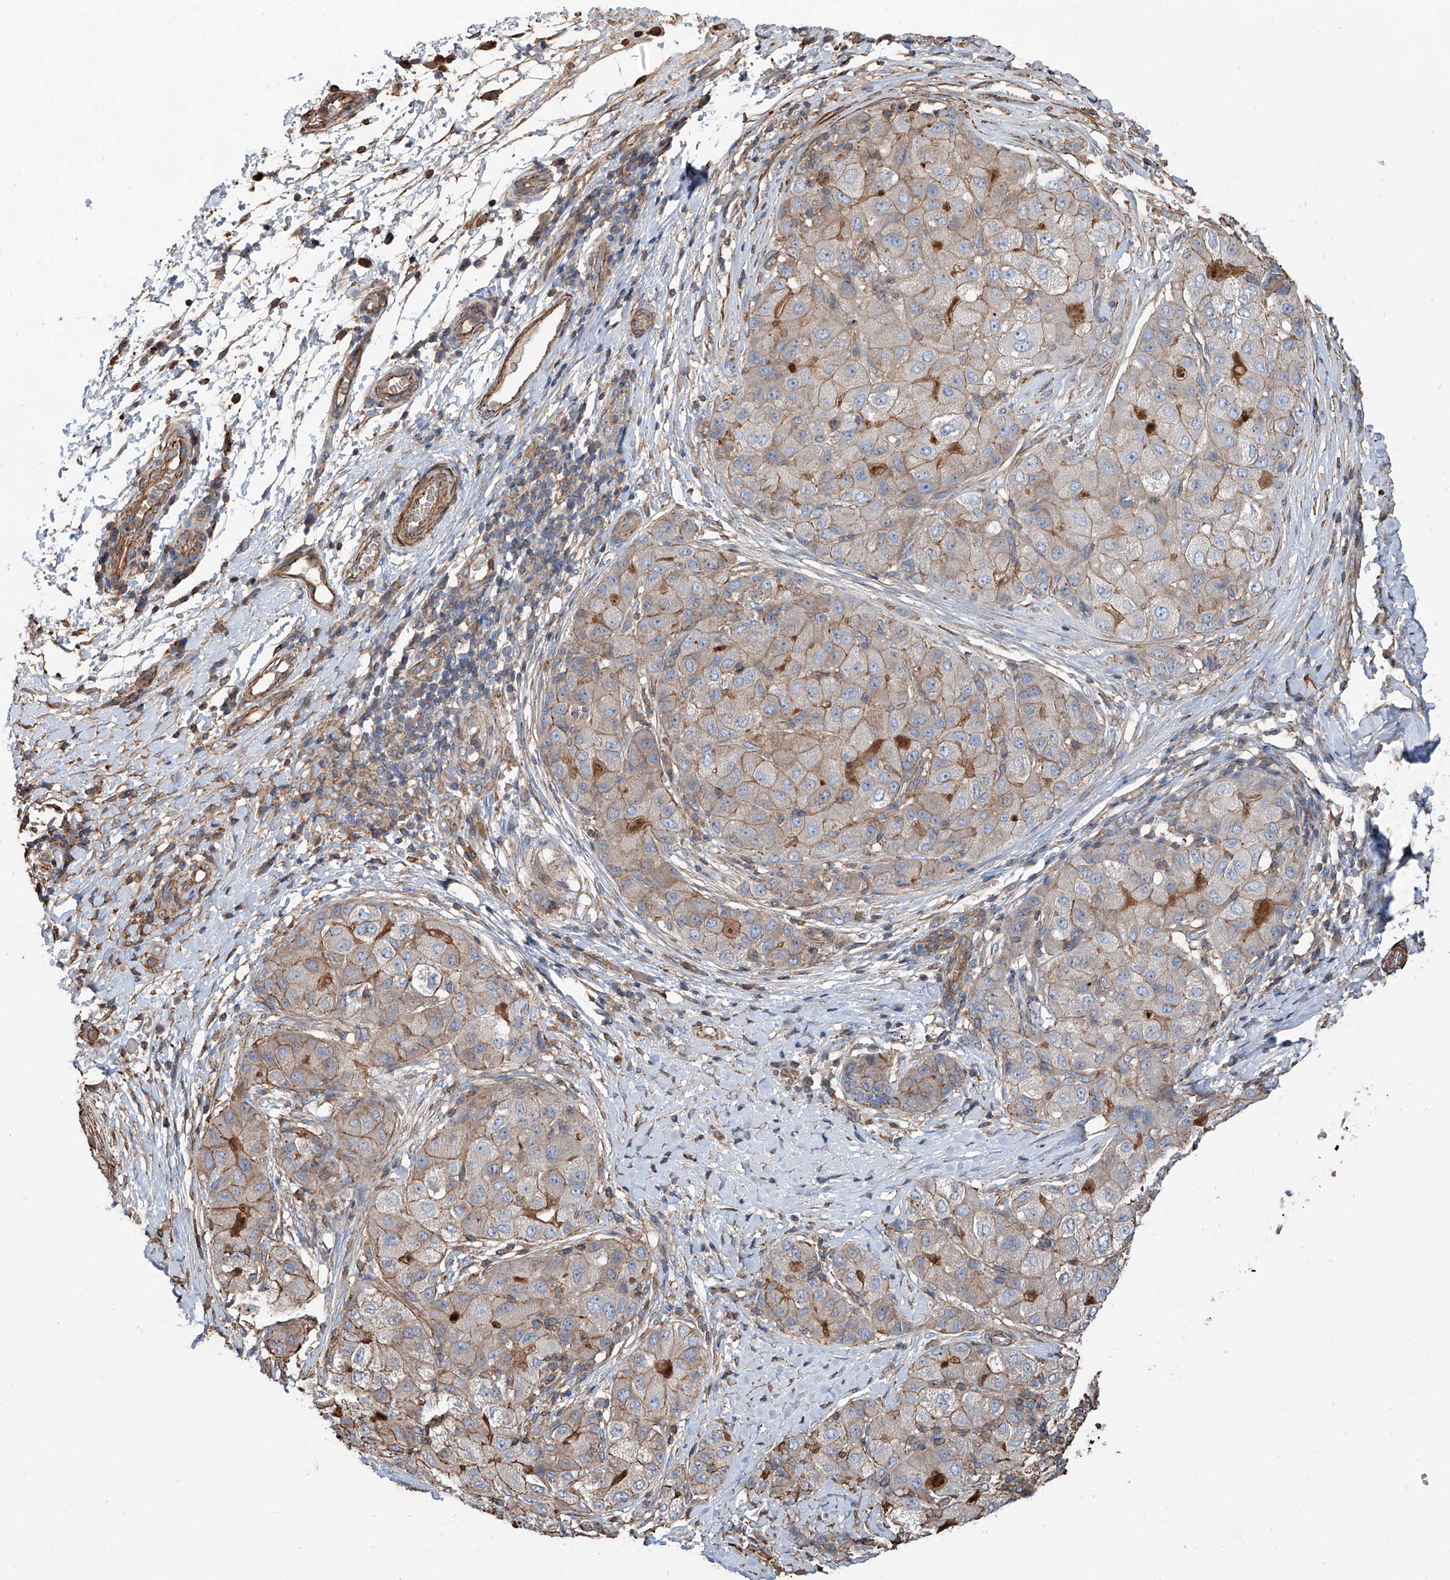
{"staining": {"intensity": "weak", "quantity": "25%-75%", "location": "cytoplasmic/membranous"}, "tissue": "liver cancer", "cell_type": "Tumor cells", "image_type": "cancer", "snomed": [{"axis": "morphology", "description": "Carcinoma, Hepatocellular, NOS"}, {"axis": "topography", "description": "Liver"}], "caption": "Liver cancer stained with a brown dye shows weak cytoplasmic/membranous positive staining in about 25%-75% of tumor cells.", "gene": "PIEZO2", "patient": {"sex": "male", "age": 80}}